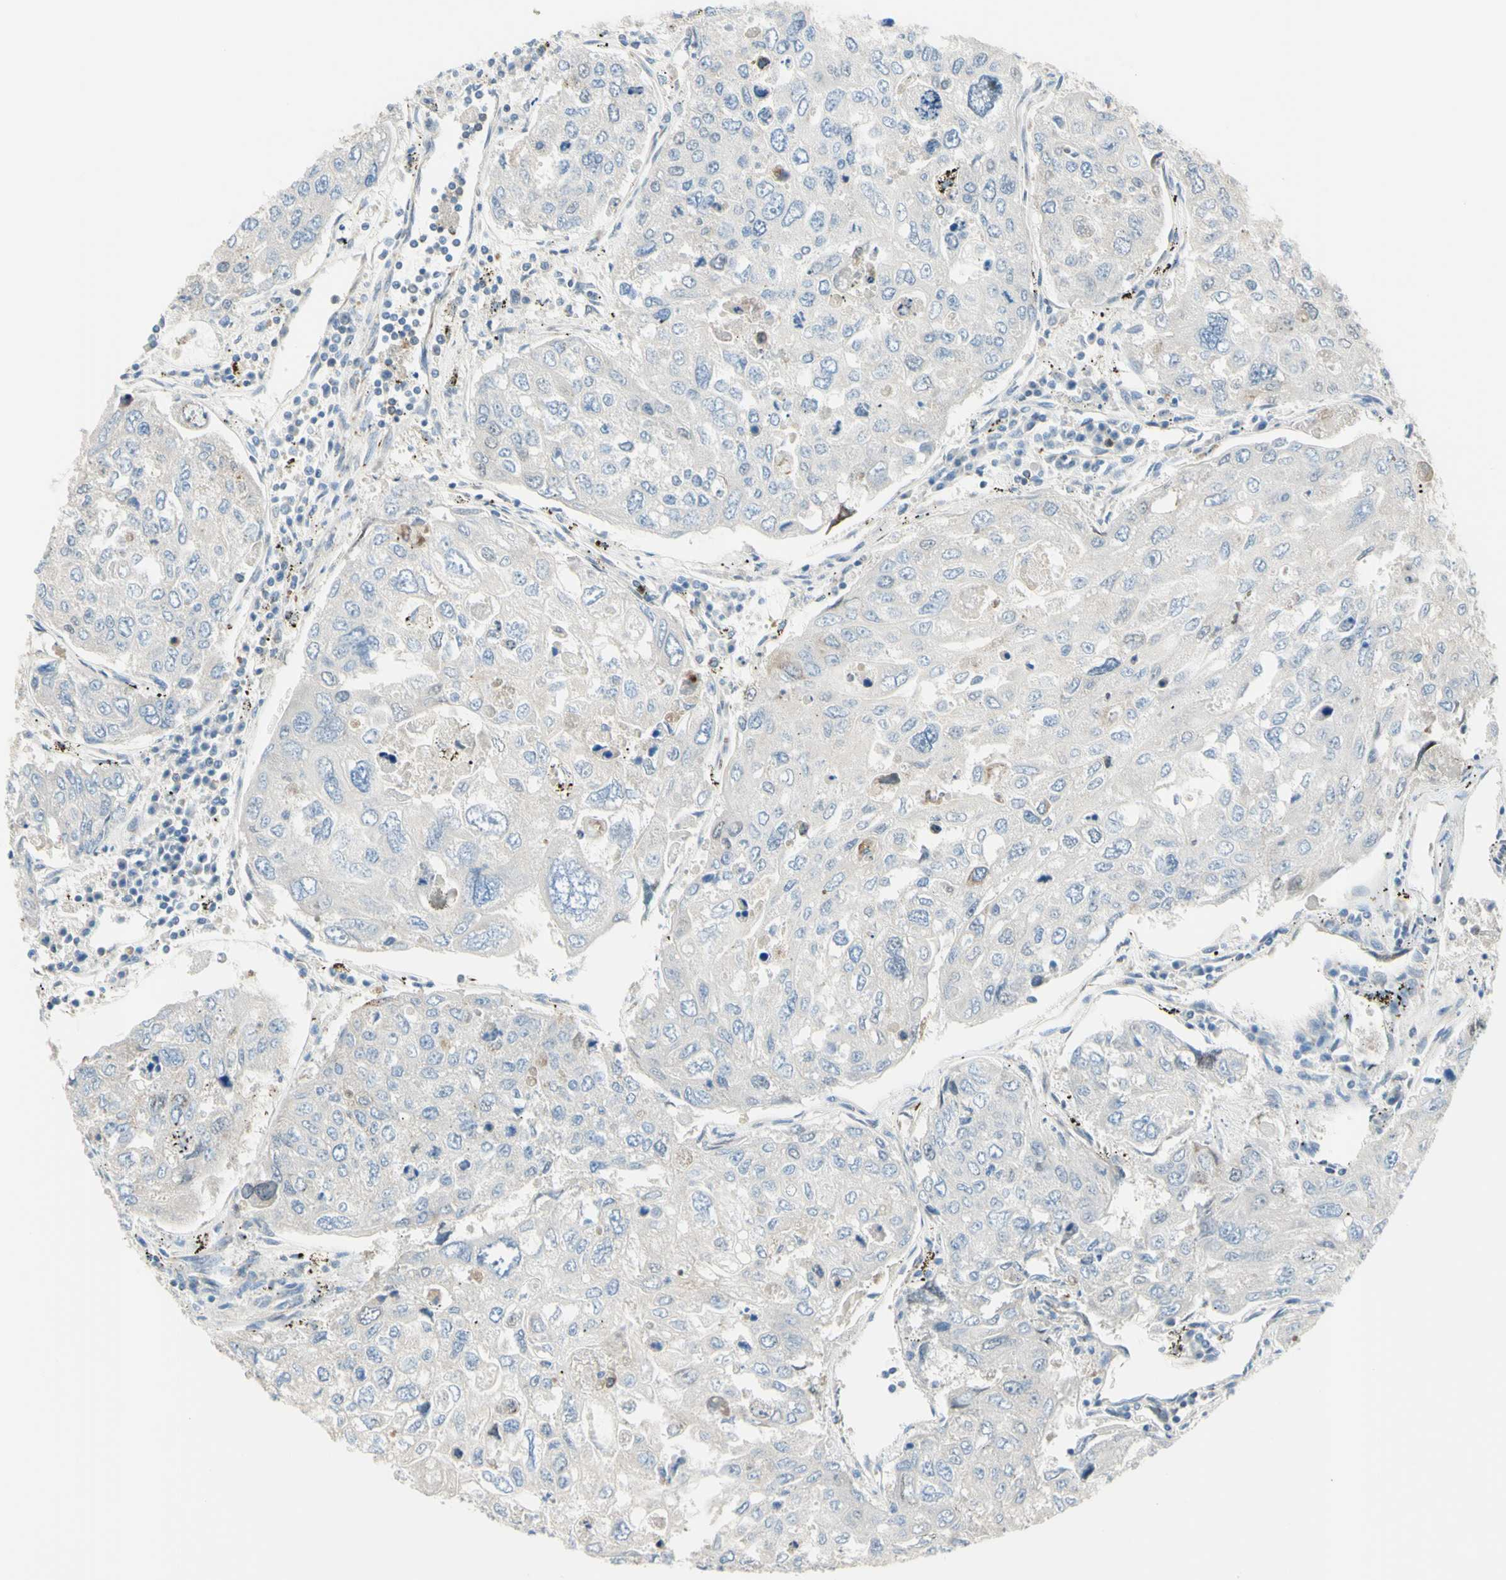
{"staining": {"intensity": "negative", "quantity": "none", "location": "none"}, "tissue": "urothelial cancer", "cell_type": "Tumor cells", "image_type": "cancer", "snomed": [{"axis": "morphology", "description": "Urothelial carcinoma, High grade"}, {"axis": "topography", "description": "Lymph node"}, {"axis": "topography", "description": "Urinary bladder"}], "caption": "There is no significant expression in tumor cells of urothelial carcinoma (high-grade).", "gene": "TRAF2", "patient": {"sex": "male", "age": 51}}